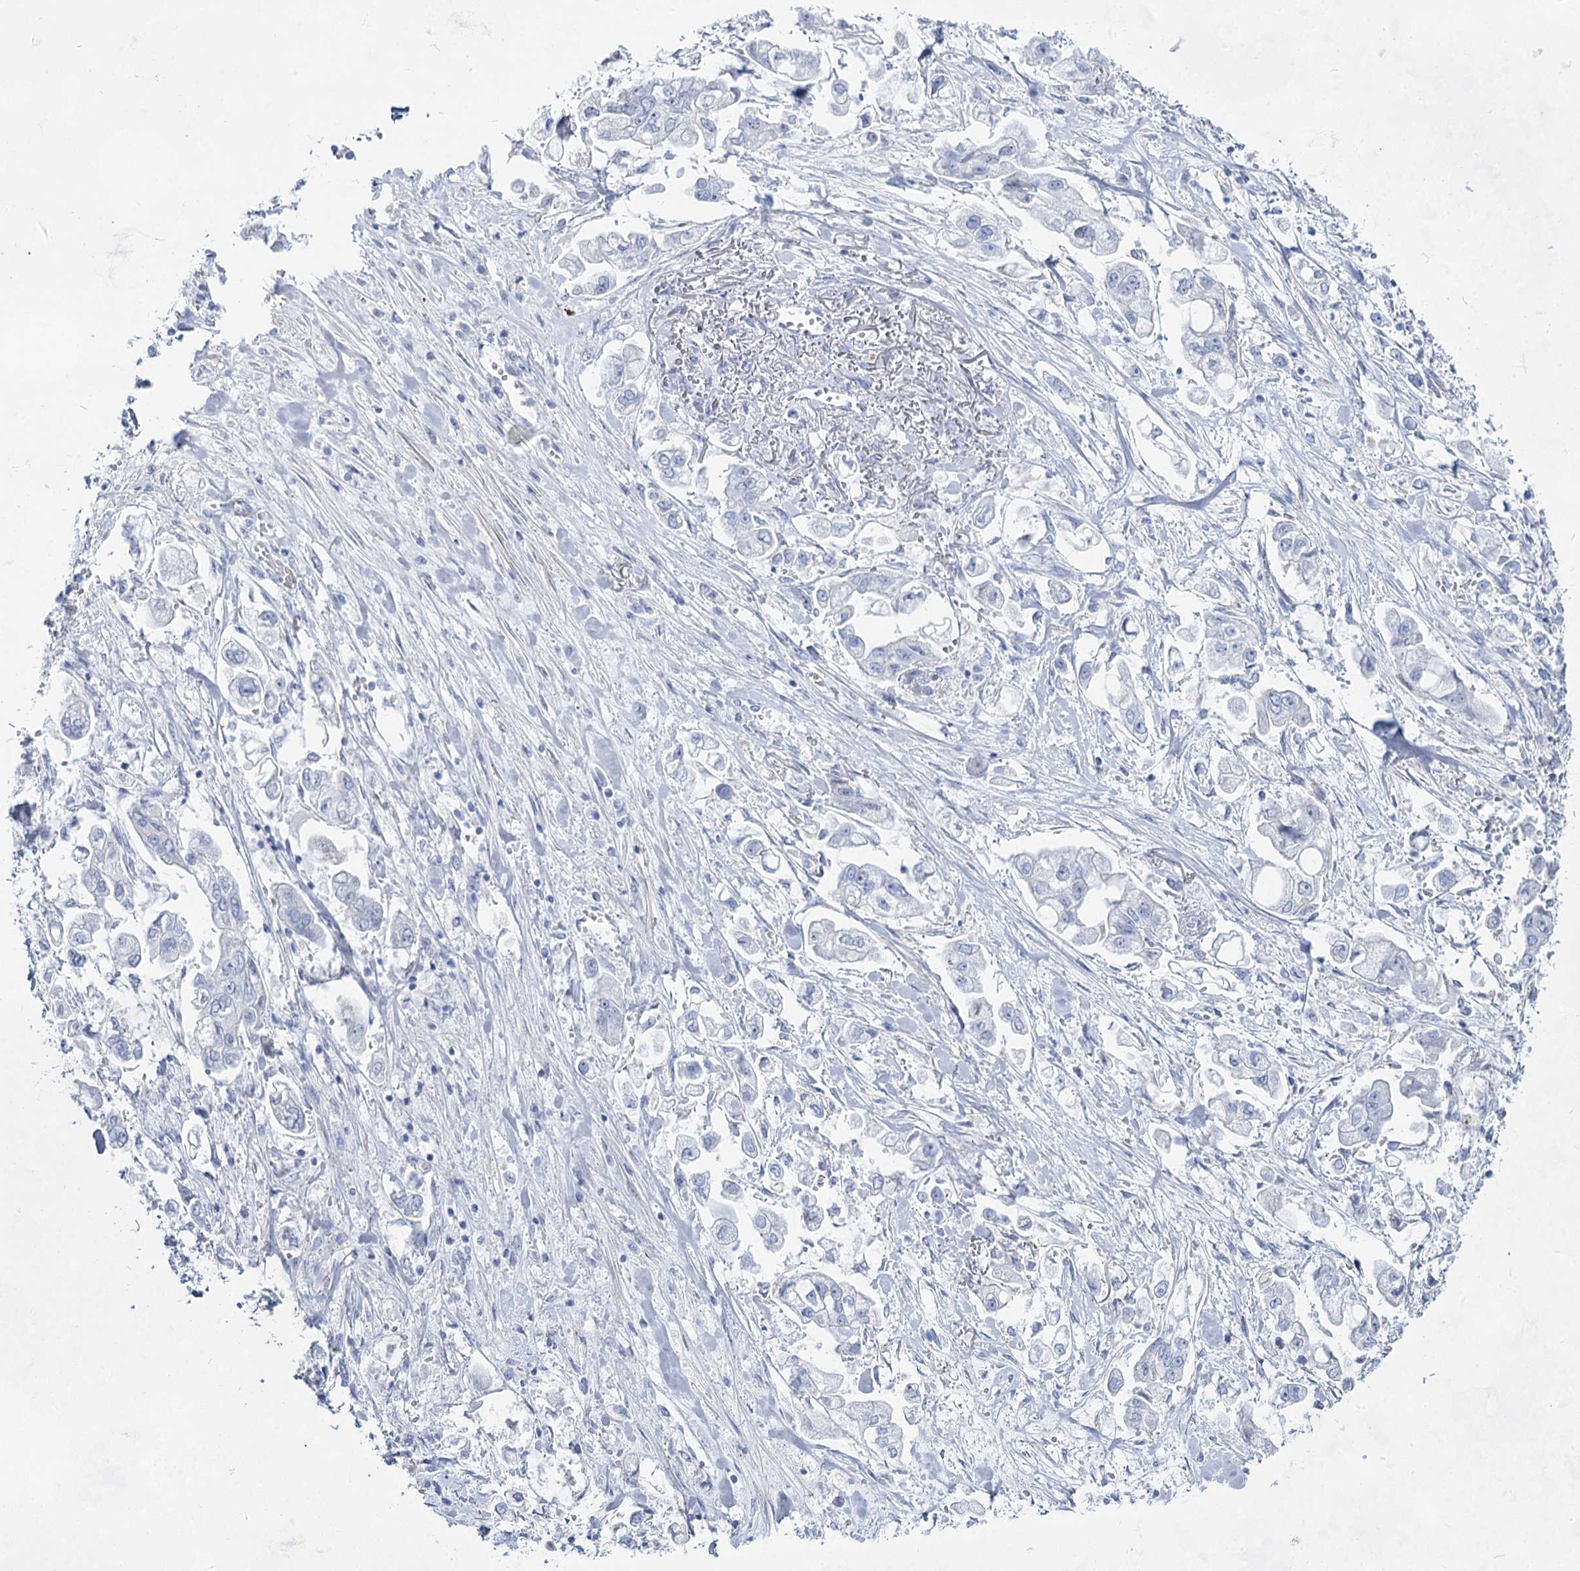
{"staining": {"intensity": "negative", "quantity": "none", "location": "none"}, "tissue": "stomach cancer", "cell_type": "Tumor cells", "image_type": "cancer", "snomed": [{"axis": "morphology", "description": "Adenocarcinoma, NOS"}, {"axis": "topography", "description": "Stomach"}], "caption": "IHC micrograph of neoplastic tissue: human adenocarcinoma (stomach) stained with DAB displays no significant protein staining in tumor cells.", "gene": "ACRV1", "patient": {"sex": "male", "age": 62}}